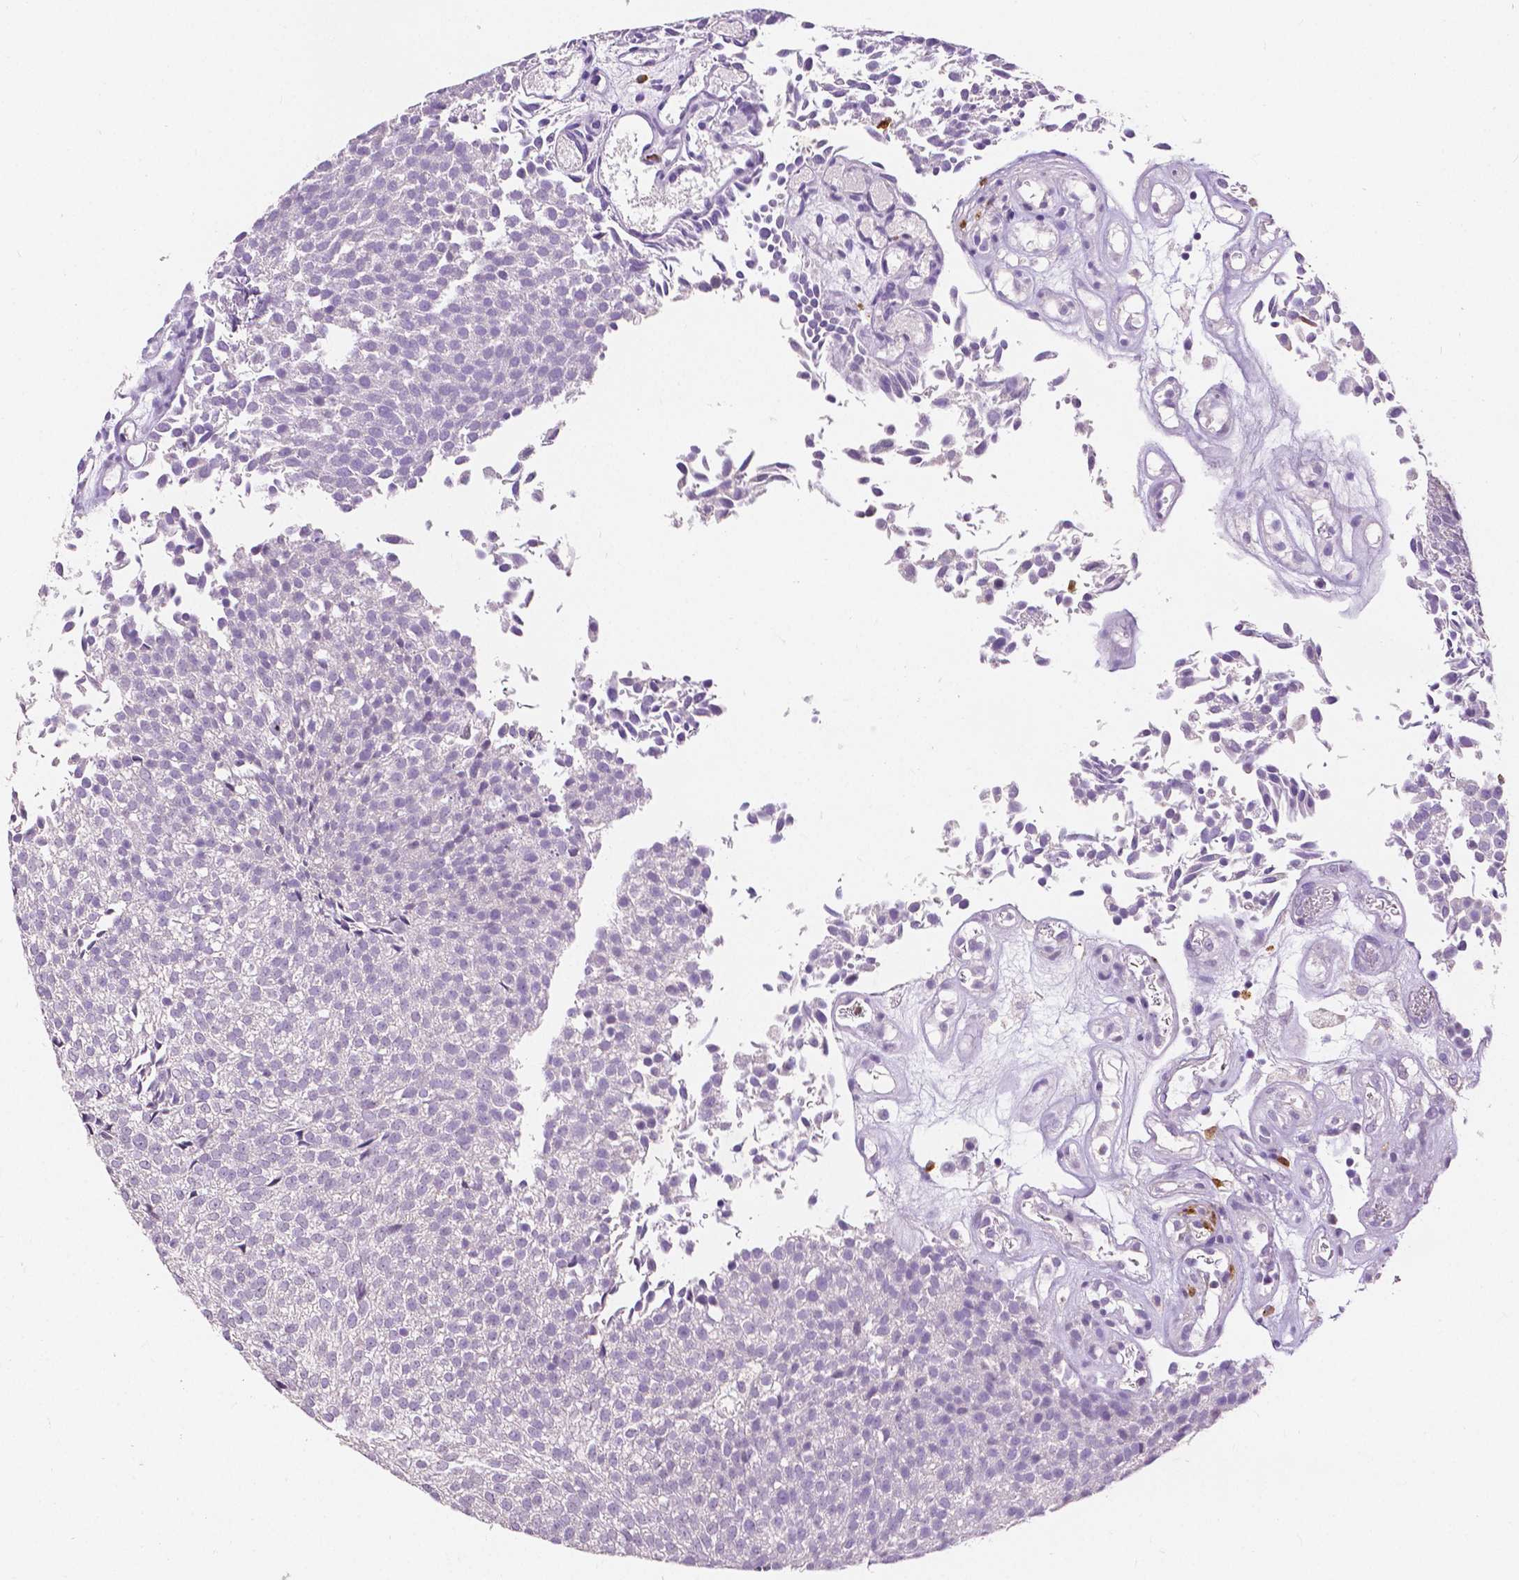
{"staining": {"intensity": "negative", "quantity": "none", "location": "none"}, "tissue": "urothelial cancer", "cell_type": "Tumor cells", "image_type": "cancer", "snomed": [{"axis": "morphology", "description": "Urothelial carcinoma, Low grade"}, {"axis": "topography", "description": "Urinary bladder"}], "caption": "DAB immunohistochemical staining of urothelial carcinoma (low-grade) exhibits no significant expression in tumor cells. (DAB (3,3'-diaminobenzidine) immunohistochemistry visualized using brightfield microscopy, high magnification).", "gene": "CXCR2", "patient": {"sex": "female", "age": 79}}